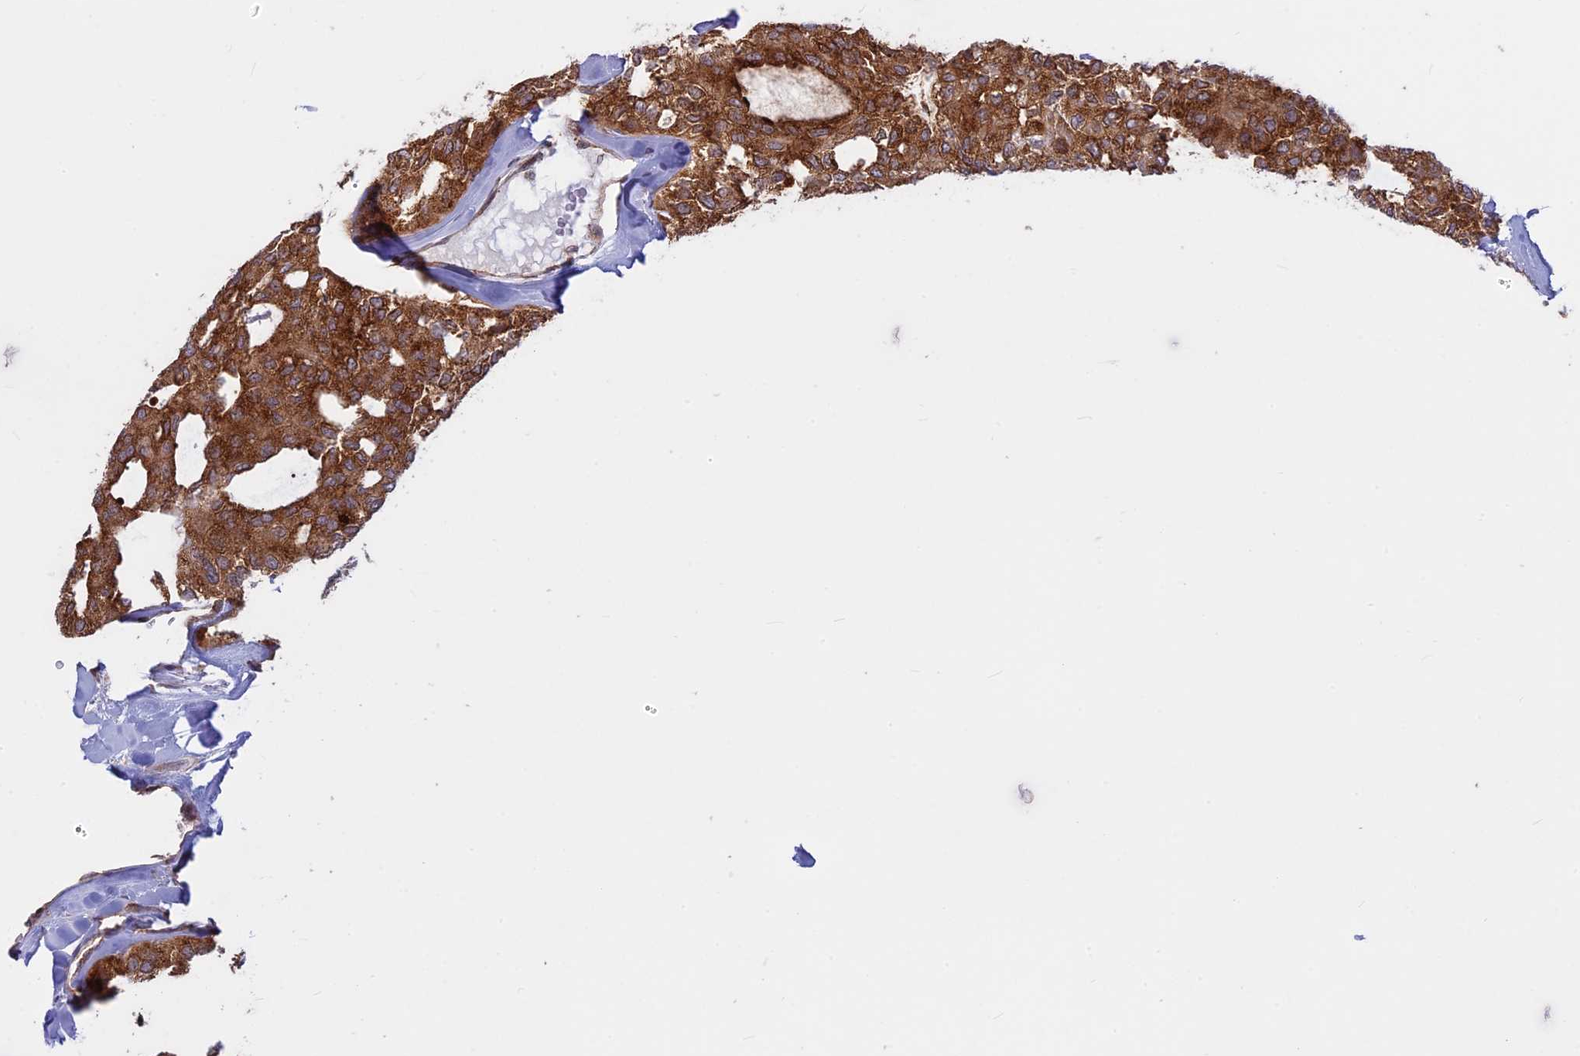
{"staining": {"intensity": "moderate", "quantity": ">75%", "location": "cytoplasmic/membranous"}, "tissue": "head and neck cancer", "cell_type": "Tumor cells", "image_type": "cancer", "snomed": [{"axis": "morphology", "description": "Adenocarcinoma, NOS"}, {"axis": "topography", "description": "Salivary gland"}, {"axis": "topography", "description": "Head-Neck"}], "caption": "A photomicrograph of human head and neck cancer (adenocarcinoma) stained for a protein exhibits moderate cytoplasmic/membranous brown staining in tumor cells. (DAB = brown stain, brightfield microscopy at high magnification).", "gene": "CLINT1", "patient": {"sex": "female", "age": 63}}